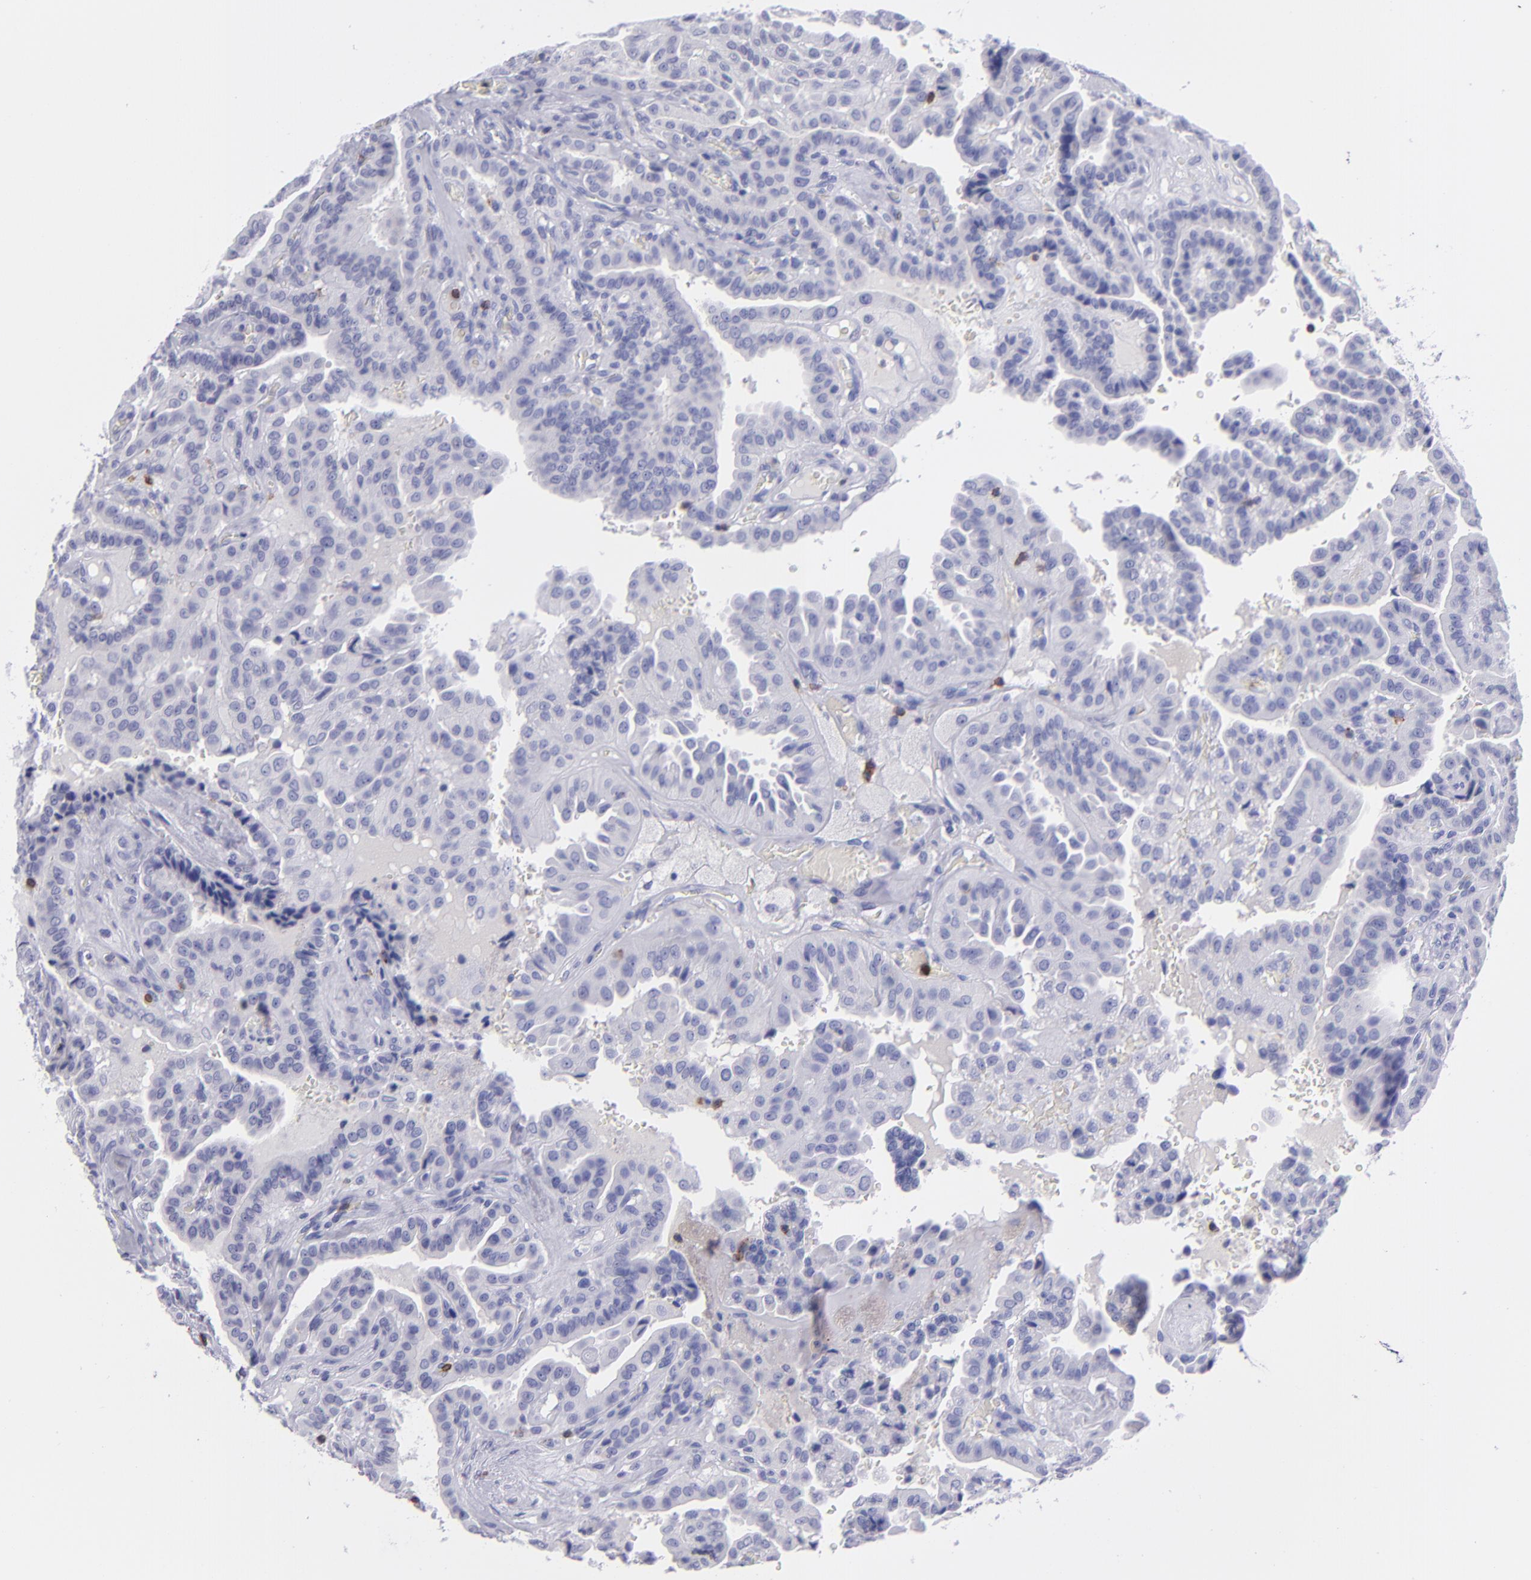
{"staining": {"intensity": "negative", "quantity": "none", "location": "none"}, "tissue": "thyroid cancer", "cell_type": "Tumor cells", "image_type": "cancer", "snomed": [{"axis": "morphology", "description": "Papillary adenocarcinoma, NOS"}, {"axis": "topography", "description": "Thyroid gland"}], "caption": "Protein analysis of thyroid papillary adenocarcinoma exhibits no significant staining in tumor cells.", "gene": "CD6", "patient": {"sex": "male", "age": 87}}